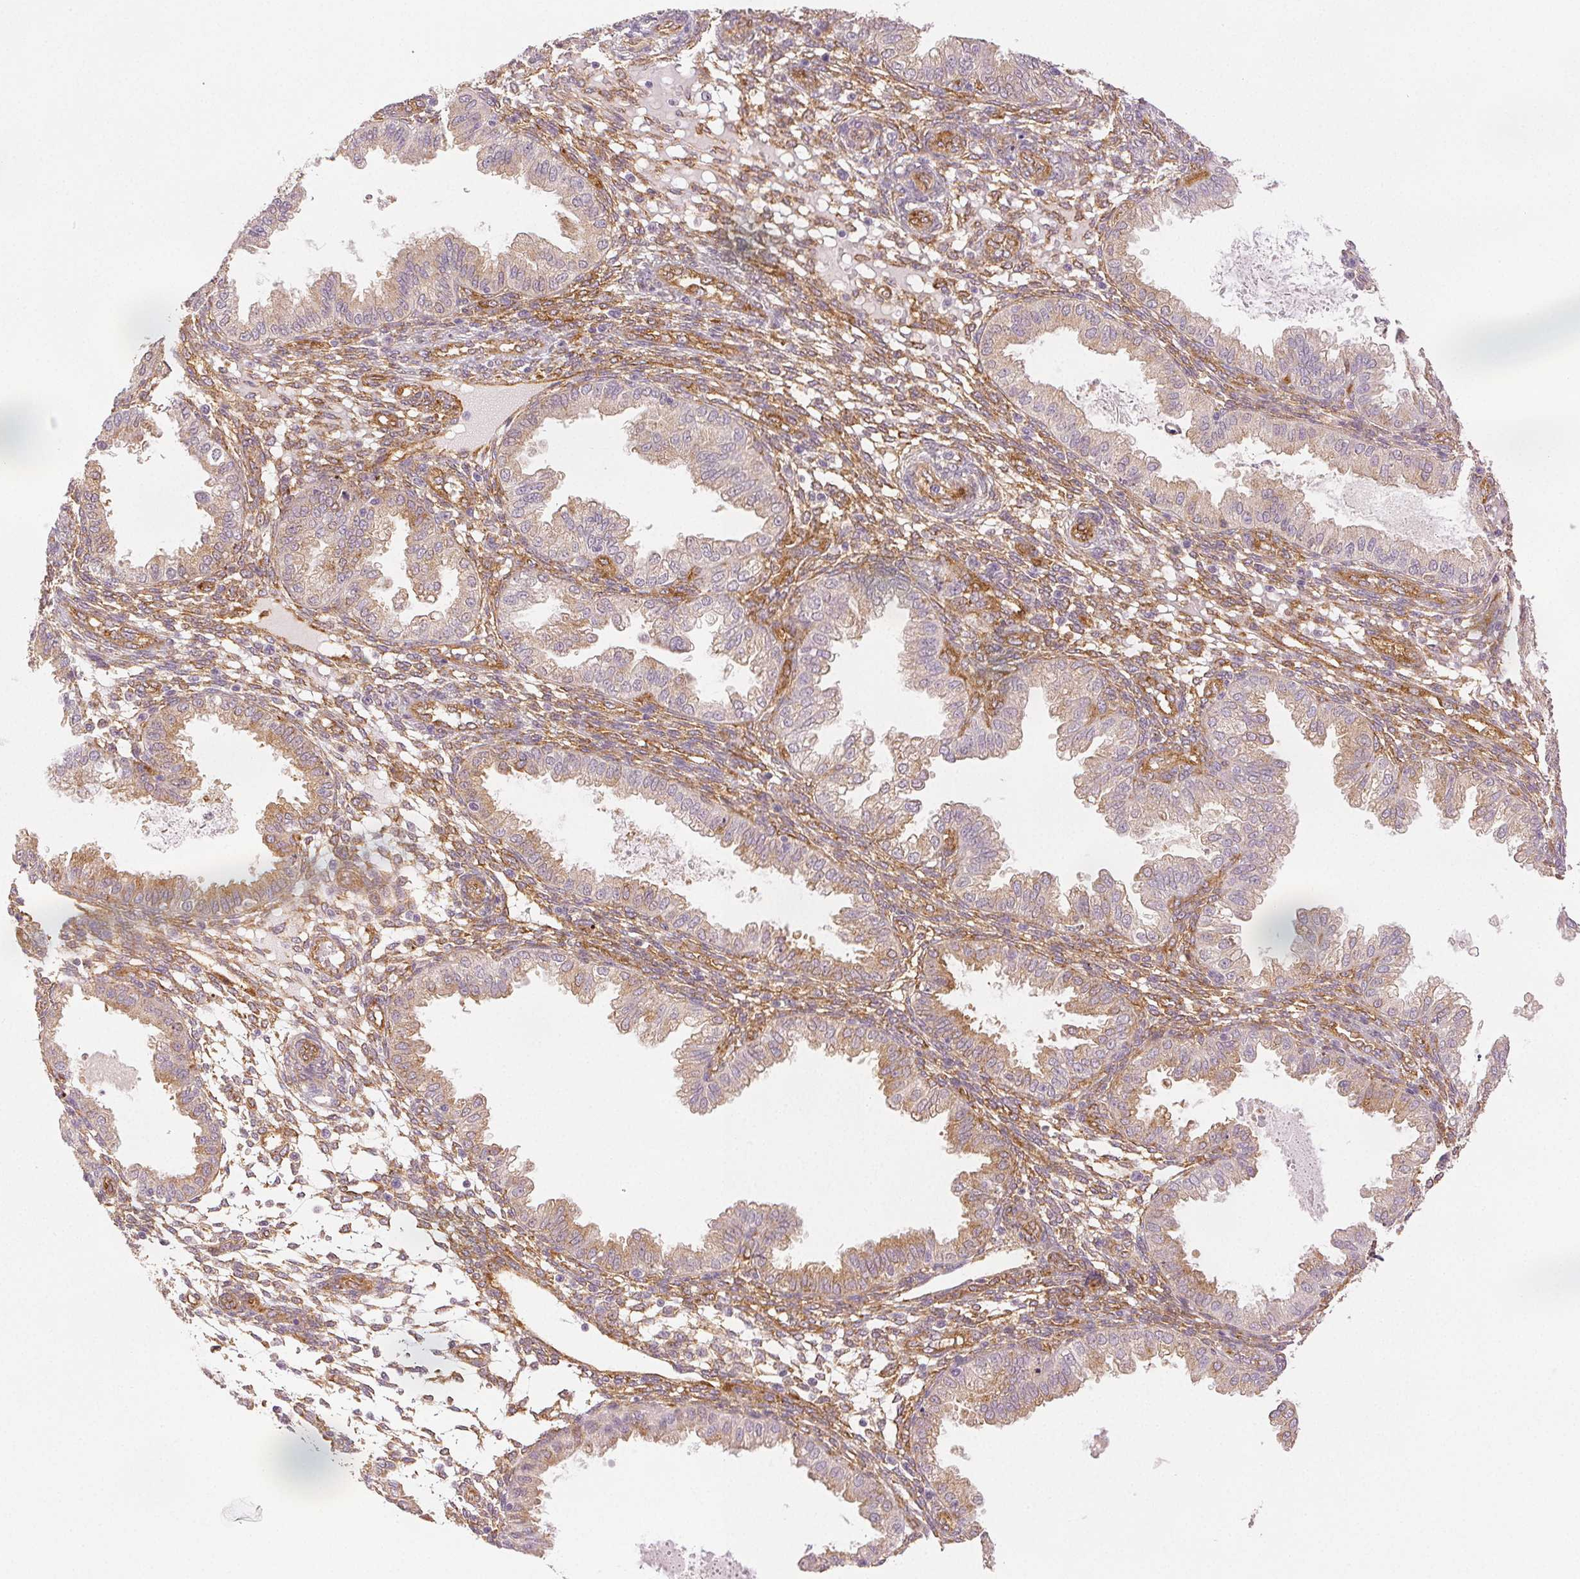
{"staining": {"intensity": "moderate", "quantity": "25%-75%", "location": "cytoplasmic/membranous"}, "tissue": "endometrium", "cell_type": "Cells in endometrial stroma", "image_type": "normal", "snomed": [{"axis": "morphology", "description": "Normal tissue, NOS"}, {"axis": "topography", "description": "Endometrium"}], "caption": "Immunohistochemistry micrograph of normal endometrium: human endometrium stained using immunohistochemistry (IHC) demonstrates medium levels of moderate protein expression localized specifically in the cytoplasmic/membranous of cells in endometrial stroma, appearing as a cytoplasmic/membranous brown color.", "gene": "DIAPH2", "patient": {"sex": "female", "age": 33}}